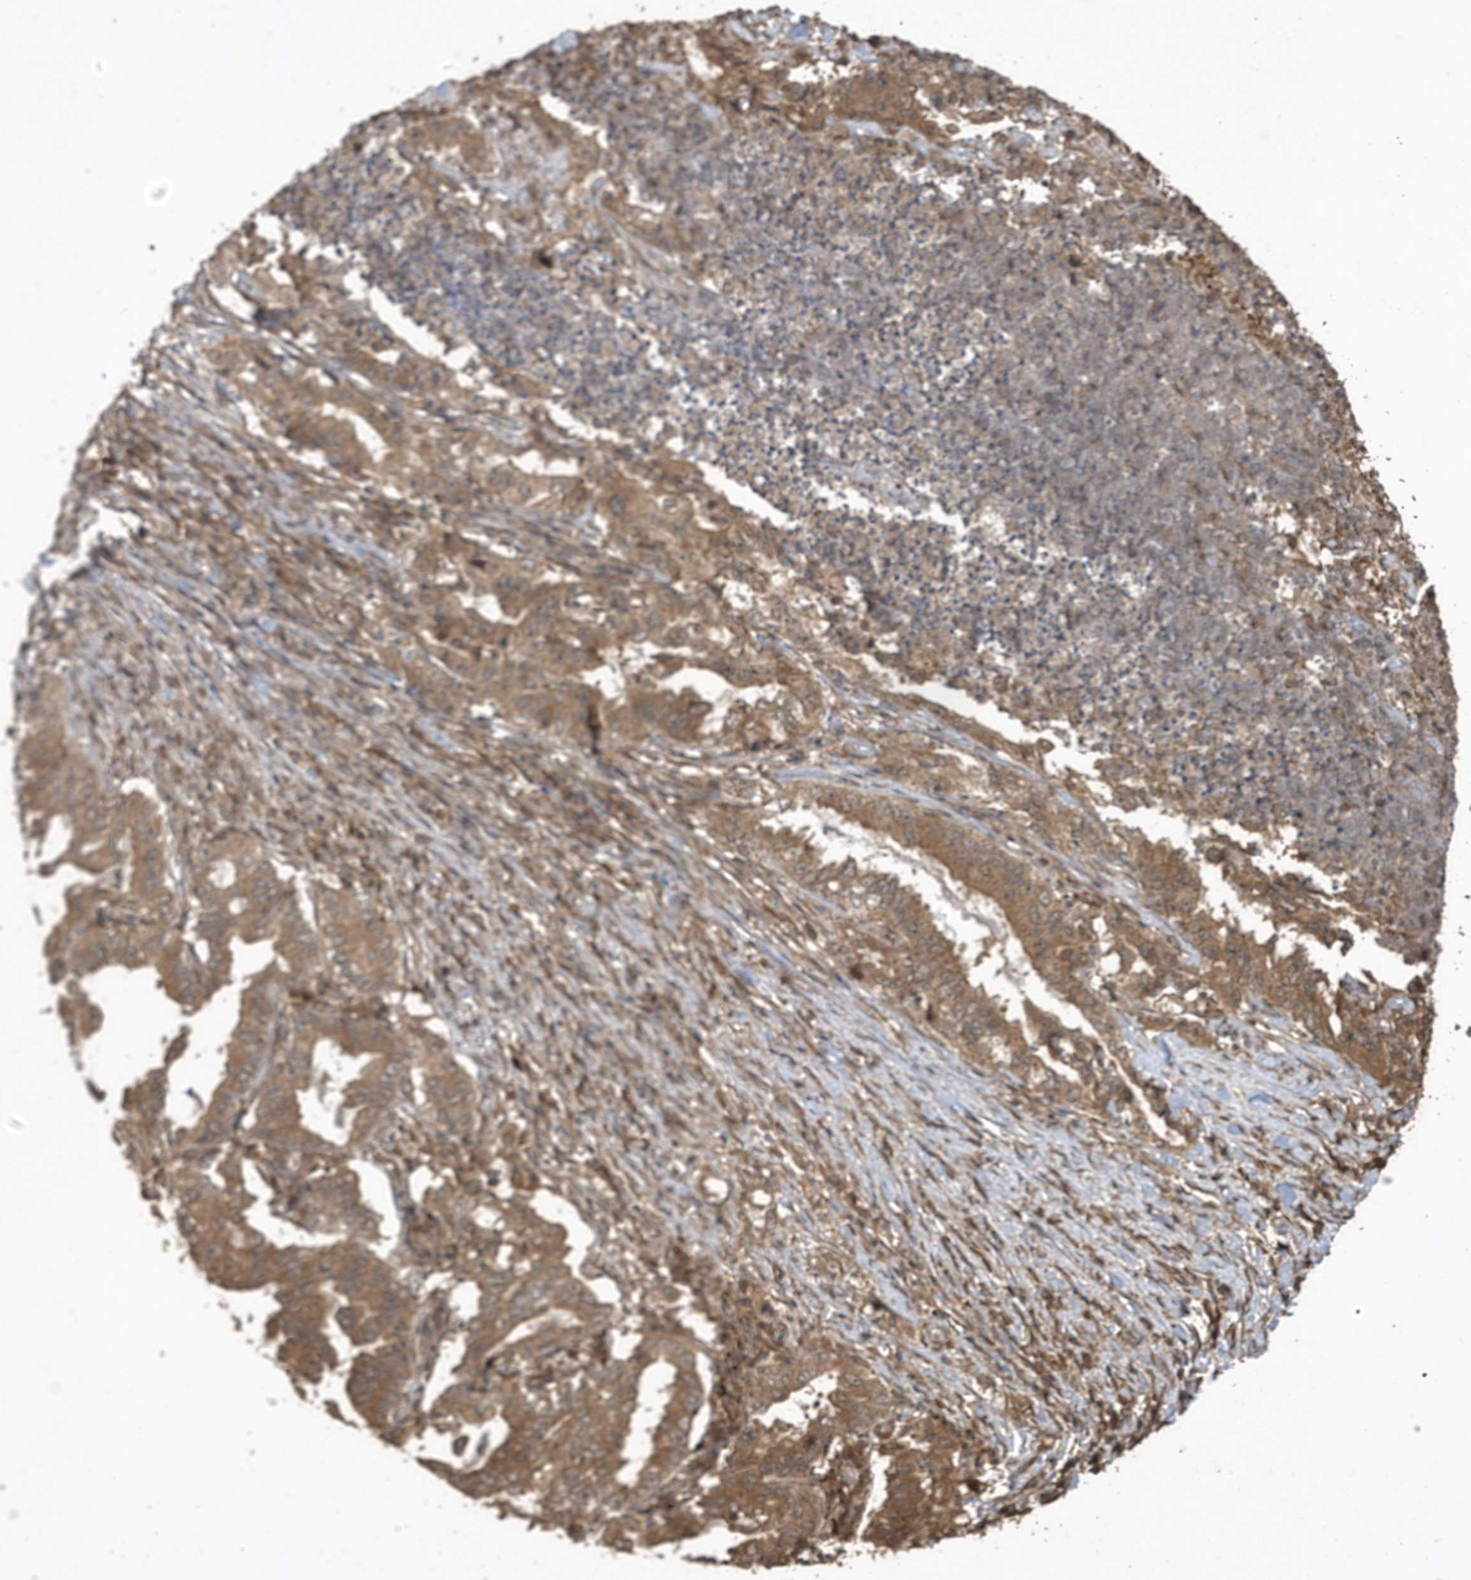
{"staining": {"intensity": "moderate", "quantity": ">75%", "location": "cytoplasmic/membranous"}, "tissue": "lung cancer", "cell_type": "Tumor cells", "image_type": "cancer", "snomed": [{"axis": "morphology", "description": "Adenocarcinoma, NOS"}, {"axis": "topography", "description": "Lung"}], "caption": "This micrograph reveals immunohistochemistry staining of adenocarcinoma (lung), with medium moderate cytoplasmic/membranous staining in about >75% of tumor cells.", "gene": "WASHC5", "patient": {"sex": "female", "age": 51}}